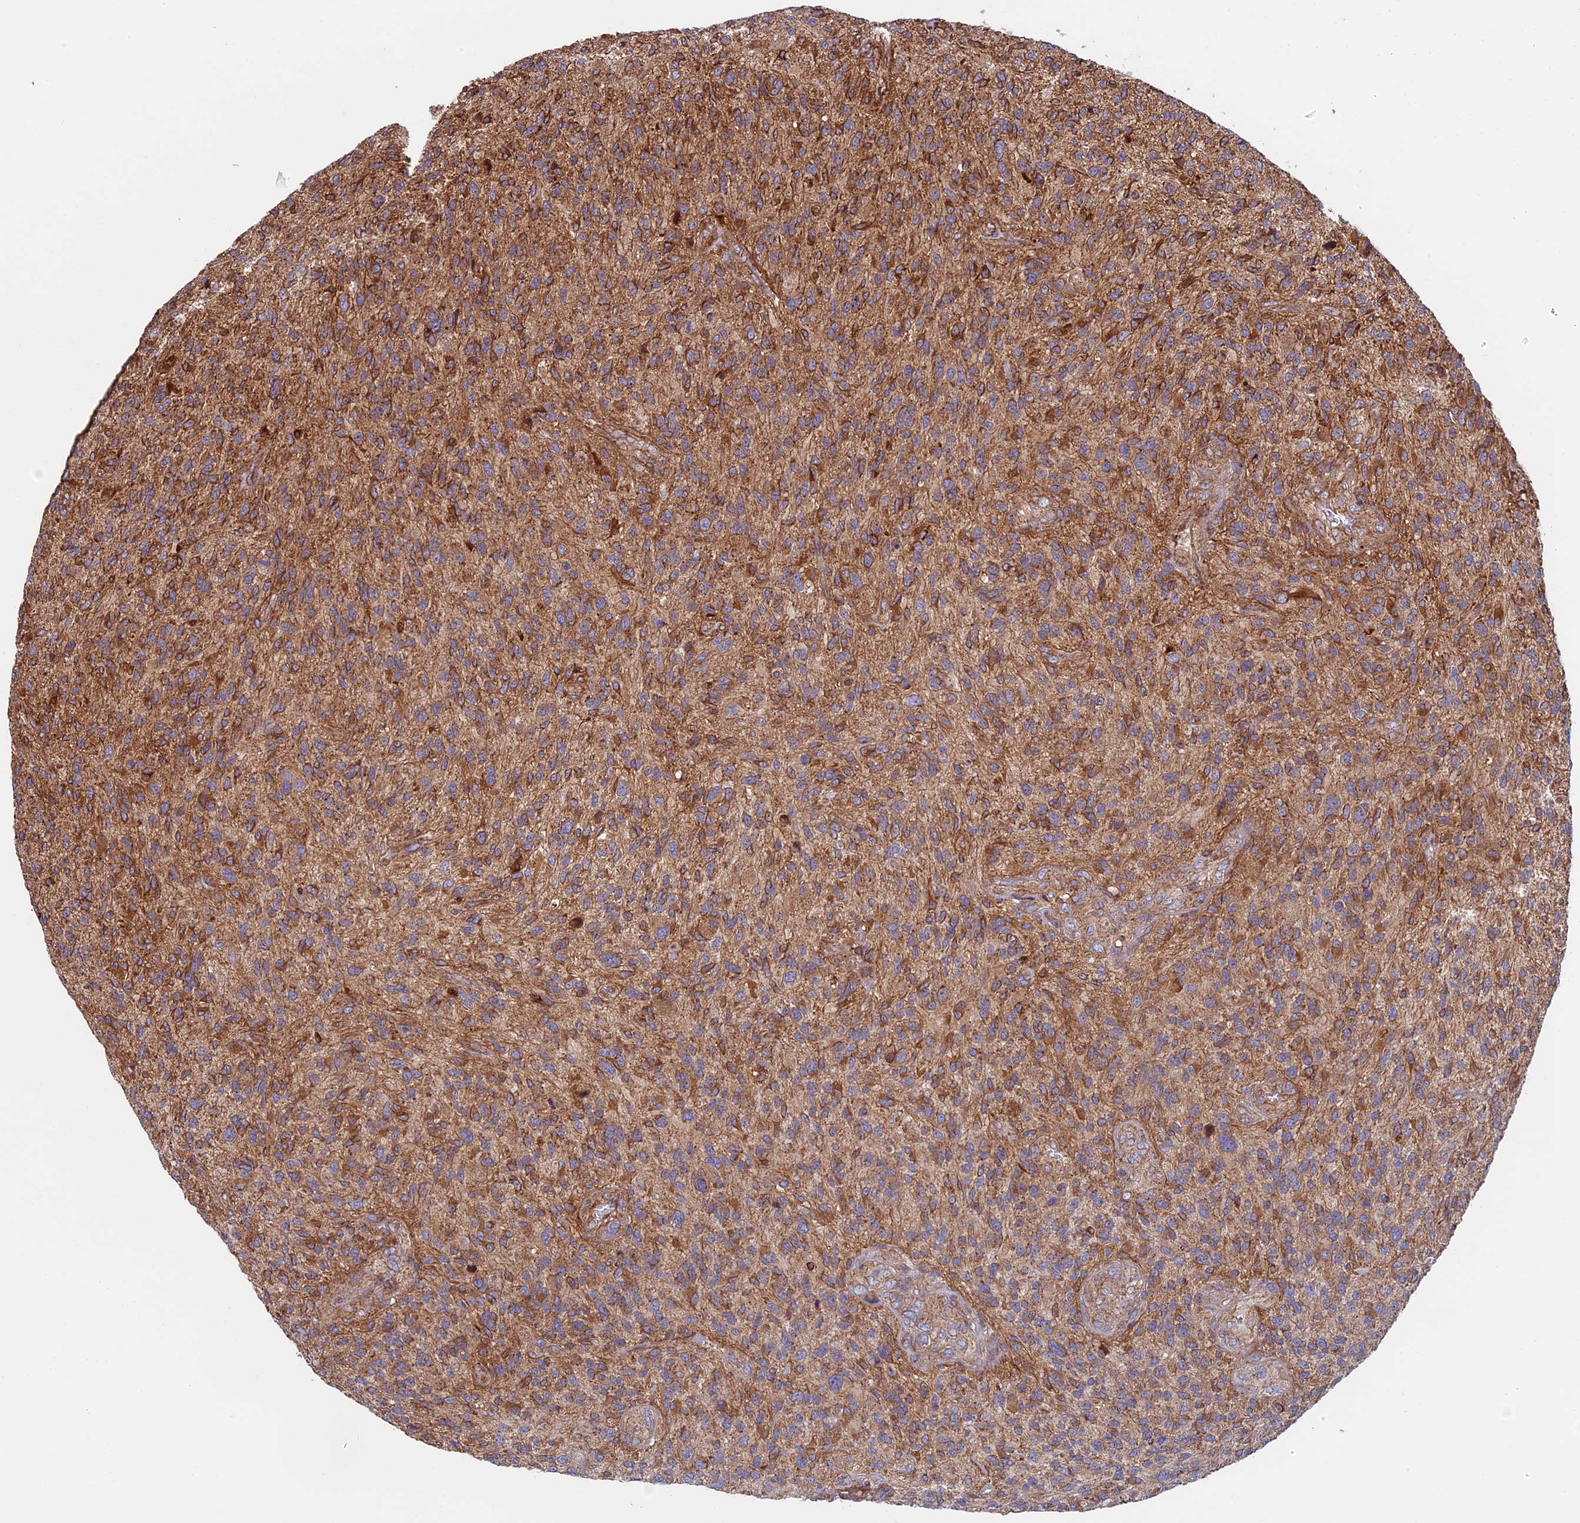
{"staining": {"intensity": "moderate", "quantity": ">75%", "location": "cytoplasmic/membranous"}, "tissue": "glioma", "cell_type": "Tumor cells", "image_type": "cancer", "snomed": [{"axis": "morphology", "description": "Glioma, malignant, High grade"}, {"axis": "topography", "description": "Brain"}], "caption": "Immunohistochemical staining of human glioma reveals medium levels of moderate cytoplasmic/membranous protein expression in approximately >75% of tumor cells.", "gene": "CCDC8", "patient": {"sex": "male", "age": 47}}